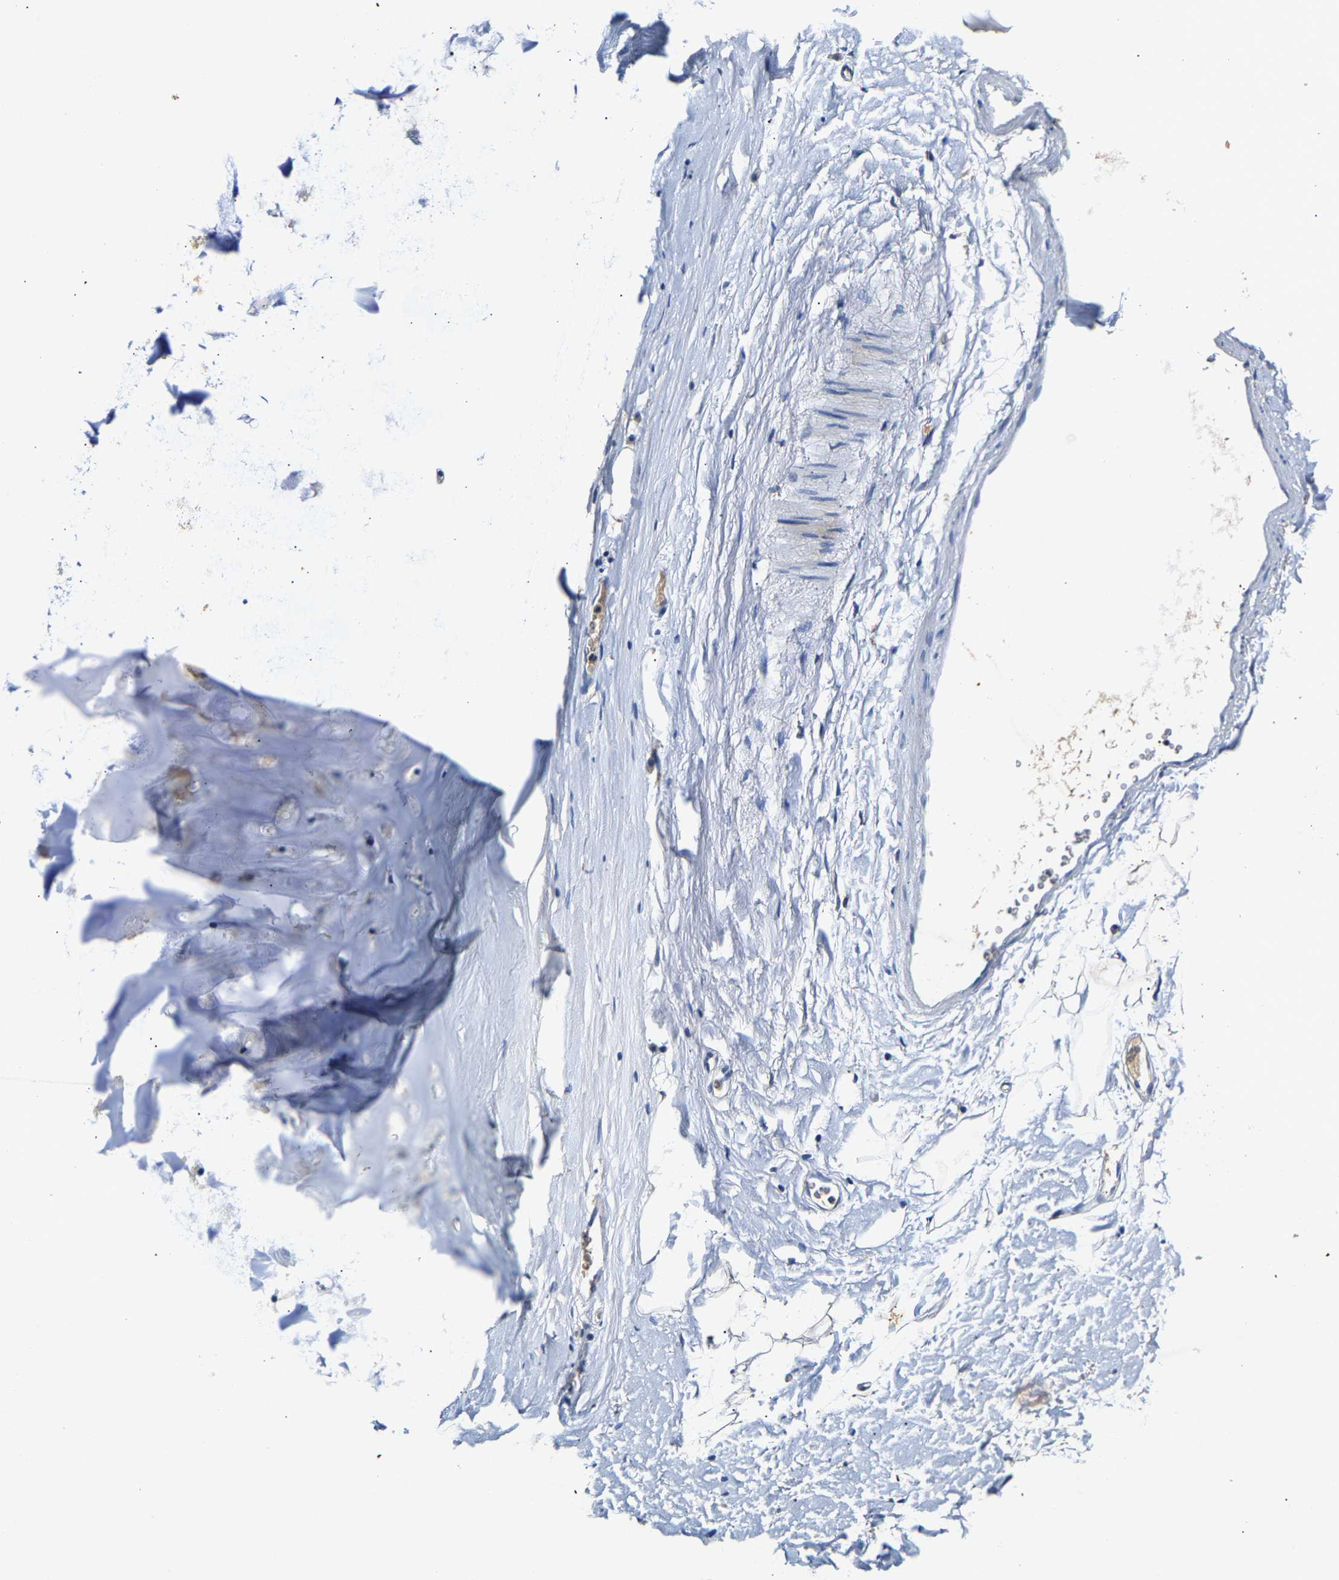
{"staining": {"intensity": "negative", "quantity": "none", "location": "none"}, "tissue": "adipose tissue", "cell_type": "Adipocytes", "image_type": "normal", "snomed": [{"axis": "morphology", "description": "Normal tissue, NOS"}, {"axis": "topography", "description": "Cartilage tissue"}, {"axis": "topography", "description": "Bronchus"}], "caption": "Immunohistochemistry (IHC) micrograph of normal human adipose tissue stained for a protein (brown), which exhibits no expression in adipocytes.", "gene": "SLCO2B1", "patient": {"sex": "female", "age": 53}}